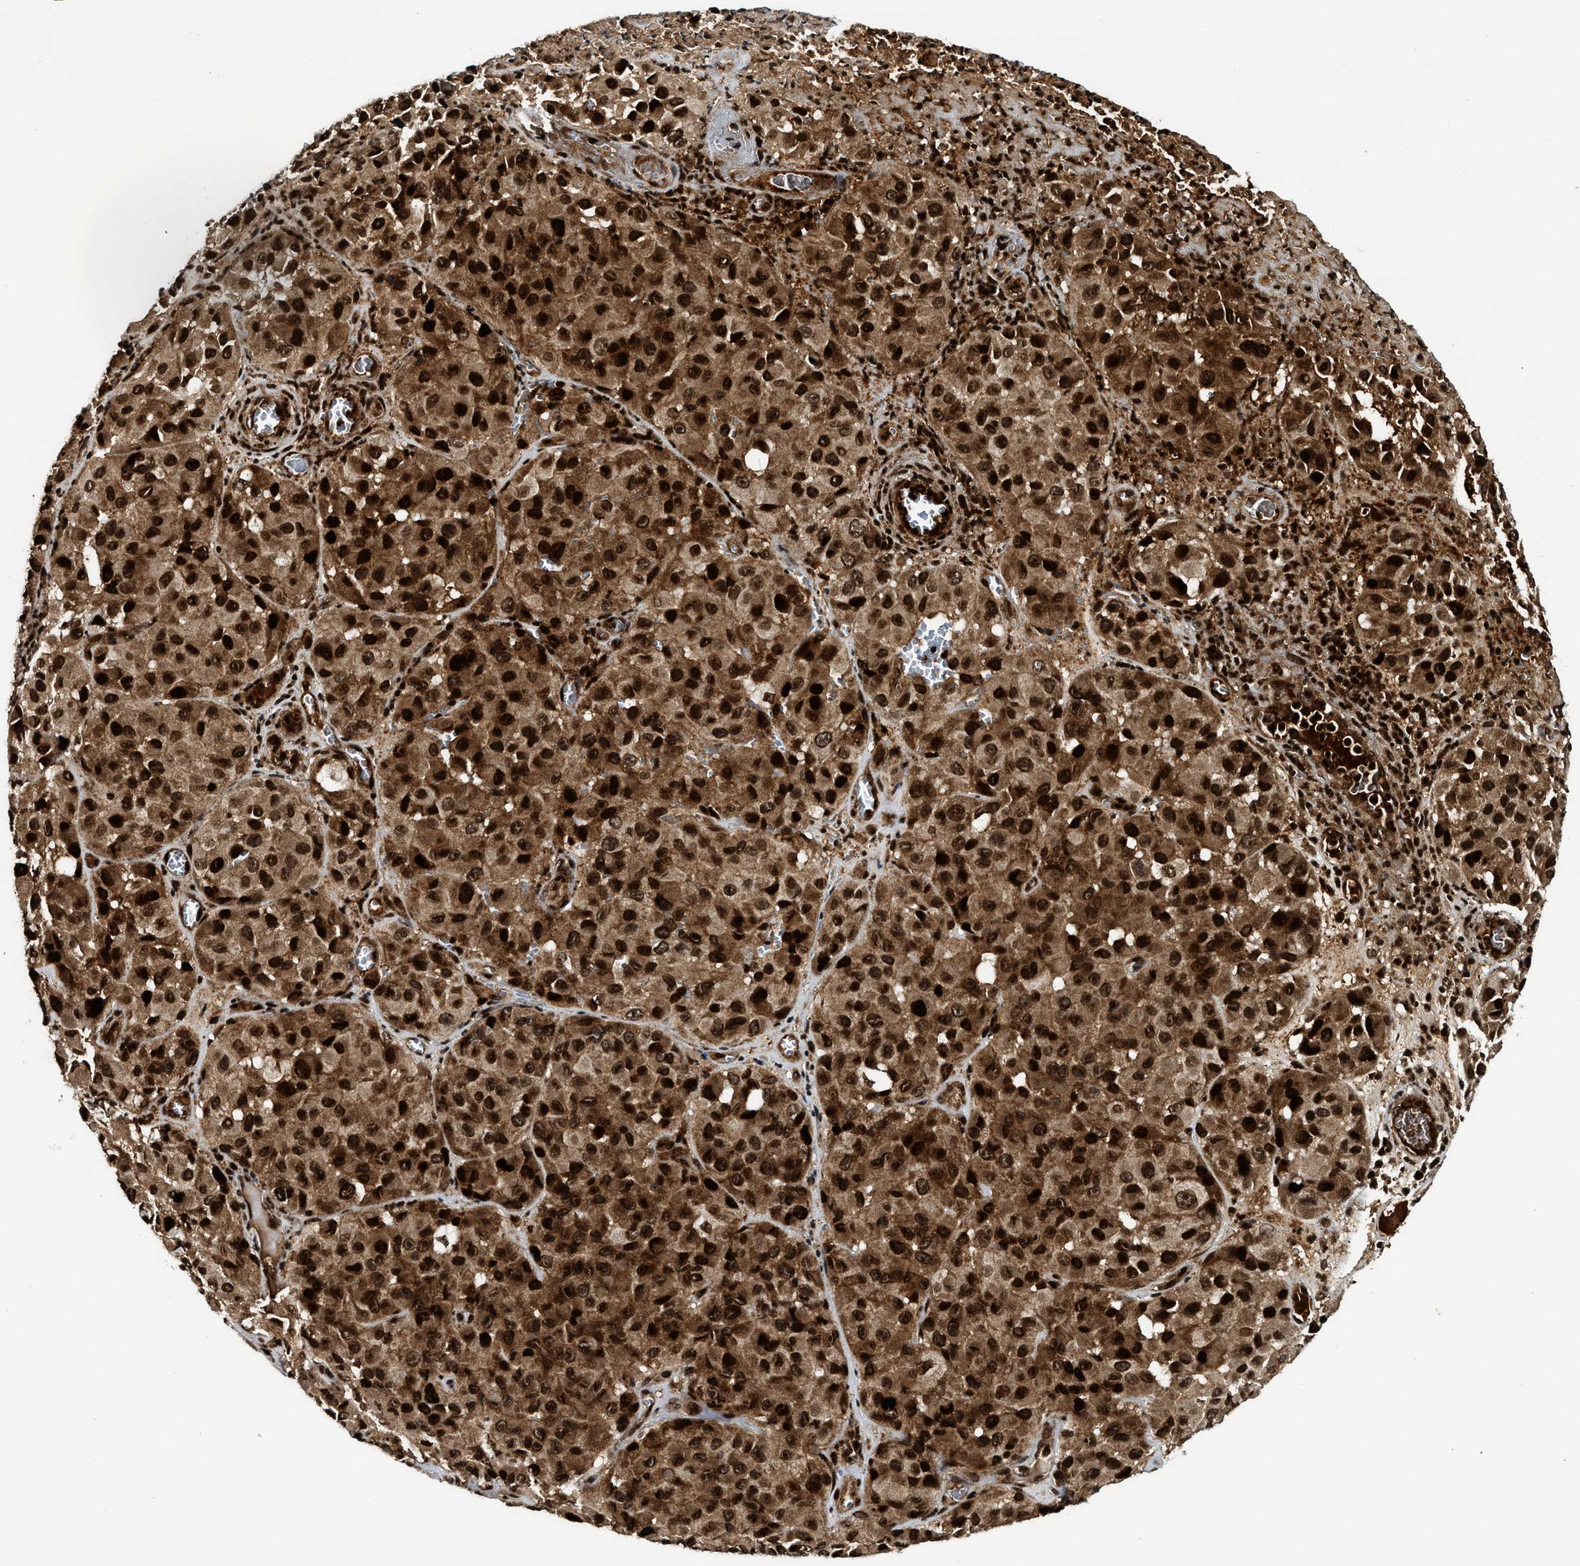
{"staining": {"intensity": "strong", "quantity": ">75%", "location": "cytoplasmic/membranous,nuclear"}, "tissue": "melanoma", "cell_type": "Tumor cells", "image_type": "cancer", "snomed": [{"axis": "morphology", "description": "Malignant melanoma, NOS"}, {"axis": "topography", "description": "Skin"}], "caption": "Protein staining demonstrates strong cytoplasmic/membranous and nuclear staining in about >75% of tumor cells in melanoma. The staining was performed using DAB, with brown indicating positive protein expression. Nuclei are stained blue with hematoxylin.", "gene": "MDM2", "patient": {"sex": "female", "age": 21}}